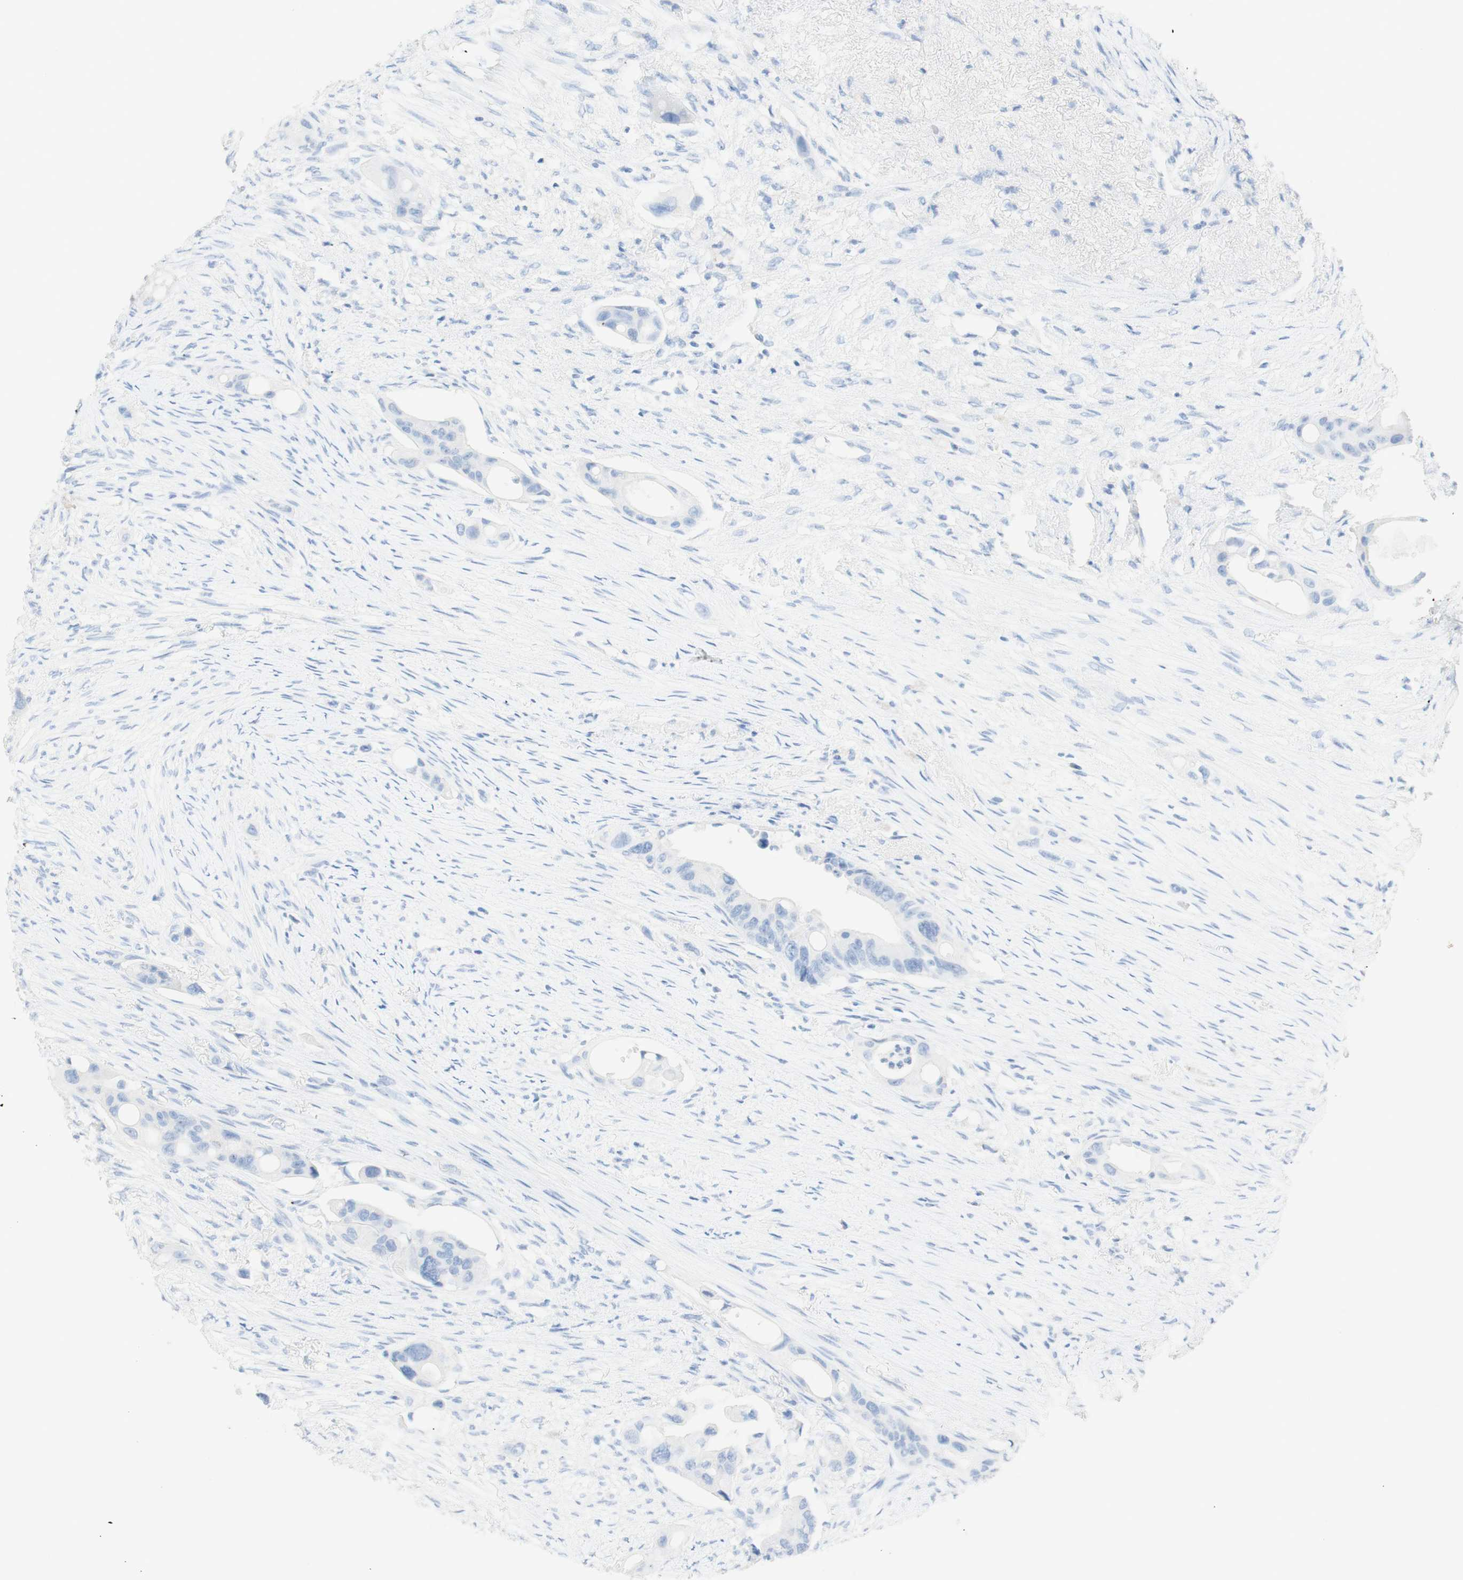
{"staining": {"intensity": "negative", "quantity": "none", "location": "none"}, "tissue": "colorectal cancer", "cell_type": "Tumor cells", "image_type": "cancer", "snomed": [{"axis": "morphology", "description": "Adenocarcinoma, NOS"}, {"axis": "topography", "description": "Colon"}], "caption": "The micrograph displays no significant positivity in tumor cells of colorectal cancer. The staining was performed using DAB (3,3'-diaminobenzidine) to visualize the protein expression in brown, while the nuclei were stained in blue with hematoxylin (Magnification: 20x).", "gene": "TPO", "patient": {"sex": "female", "age": 57}}